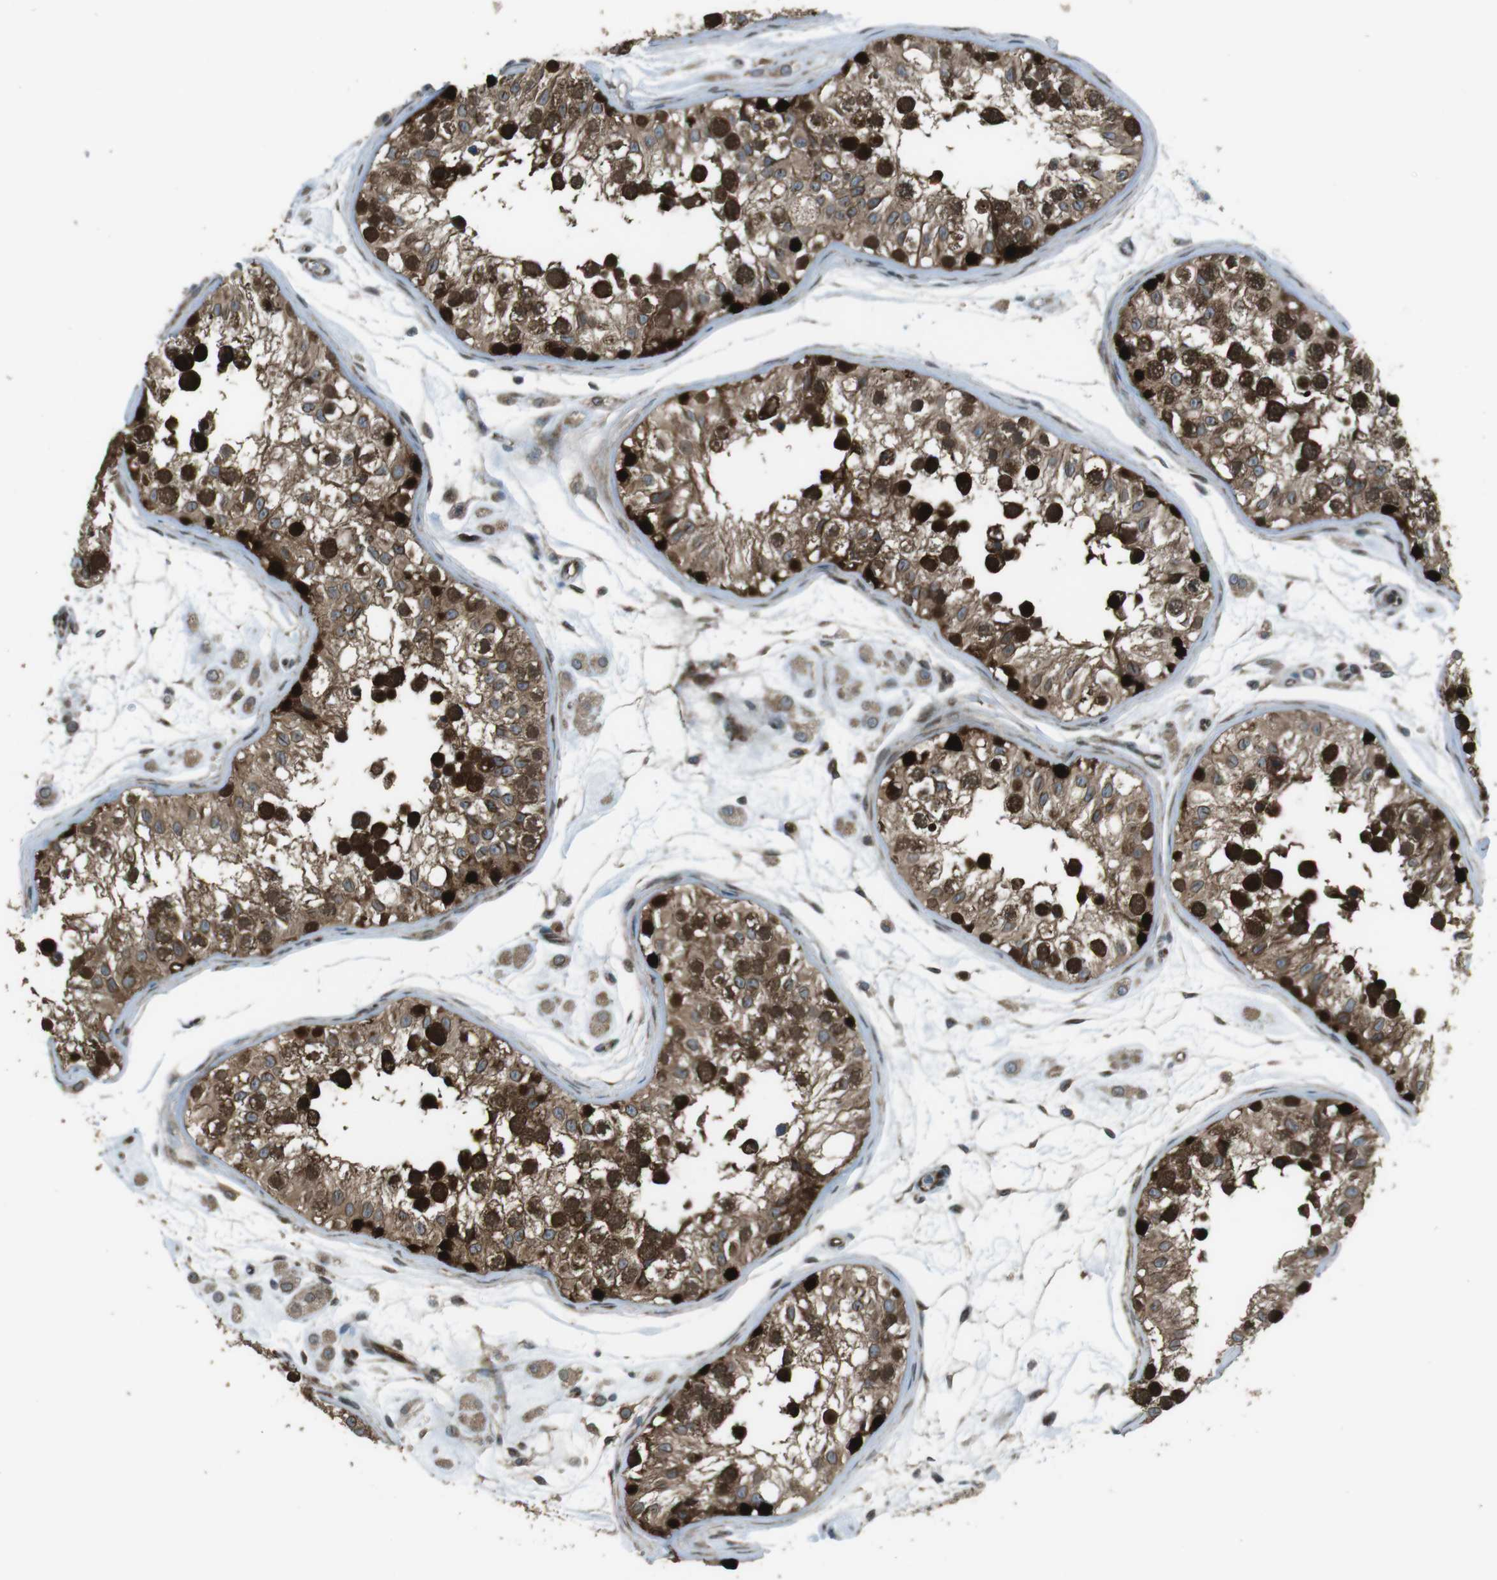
{"staining": {"intensity": "strong", "quantity": ">75%", "location": "cytoplasmic/membranous,nuclear"}, "tissue": "testis", "cell_type": "Cells in seminiferous ducts", "image_type": "normal", "snomed": [{"axis": "morphology", "description": "Normal tissue, NOS"}, {"axis": "morphology", "description": "Adenocarcinoma, metastatic, NOS"}, {"axis": "topography", "description": "Testis"}], "caption": "Strong cytoplasmic/membranous,nuclear expression is appreciated in about >75% of cells in seminiferous ducts in normal testis.", "gene": "ZNF330", "patient": {"sex": "male", "age": 26}}